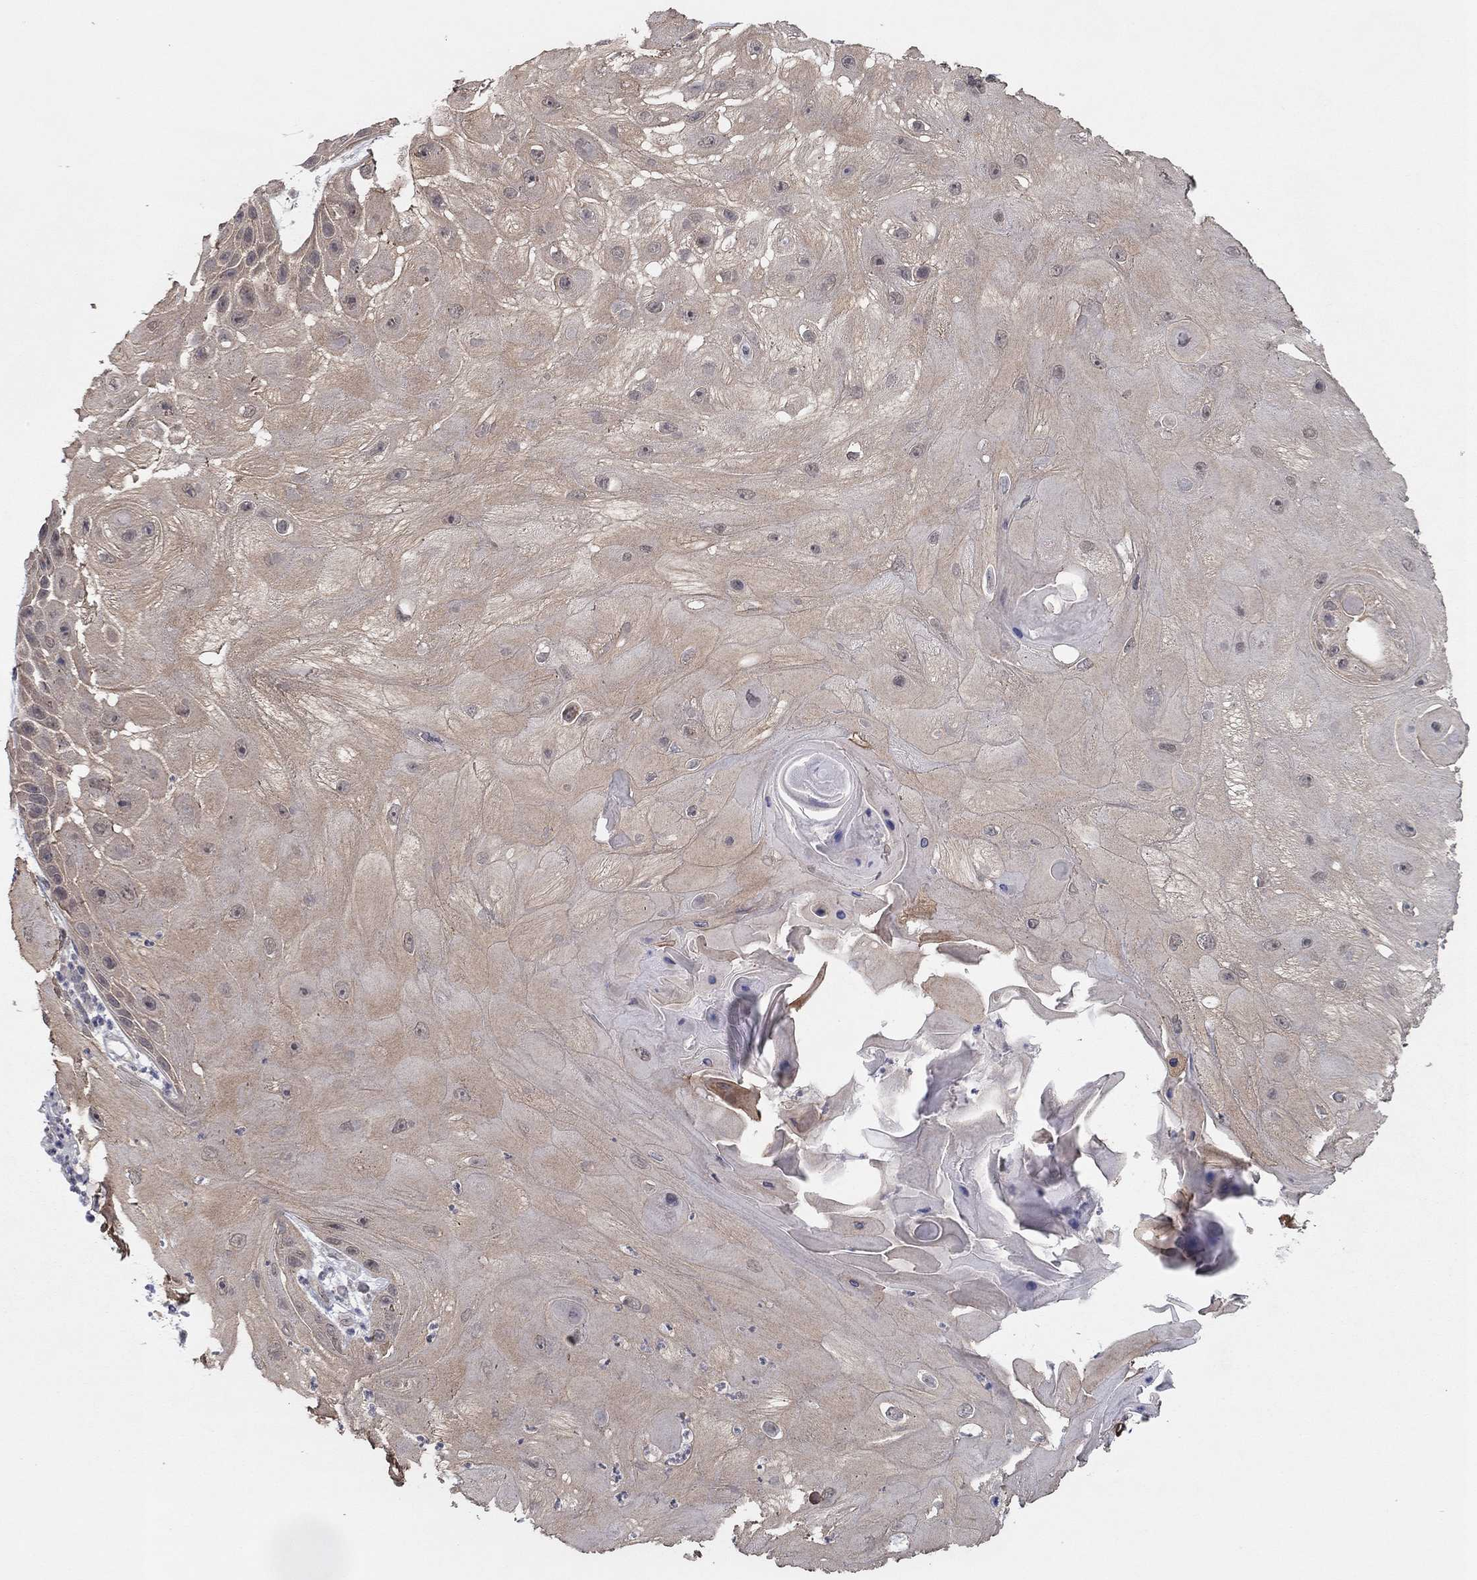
{"staining": {"intensity": "weak", "quantity": ">75%", "location": "cytoplasmic/membranous"}, "tissue": "skin cancer", "cell_type": "Tumor cells", "image_type": "cancer", "snomed": [{"axis": "morphology", "description": "Normal tissue, NOS"}, {"axis": "morphology", "description": "Squamous cell carcinoma, NOS"}, {"axis": "topography", "description": "Skin"}], "caption": "Immunohistochemical staining of human skin cancer (squamous cell carcinoma) exhibits low levels of weak cytoplasmic/membranous positivity in approximately >75% of tumor cells.", "gene": "SLC22A2", "patient": {"sex": "male", "age": 79}}